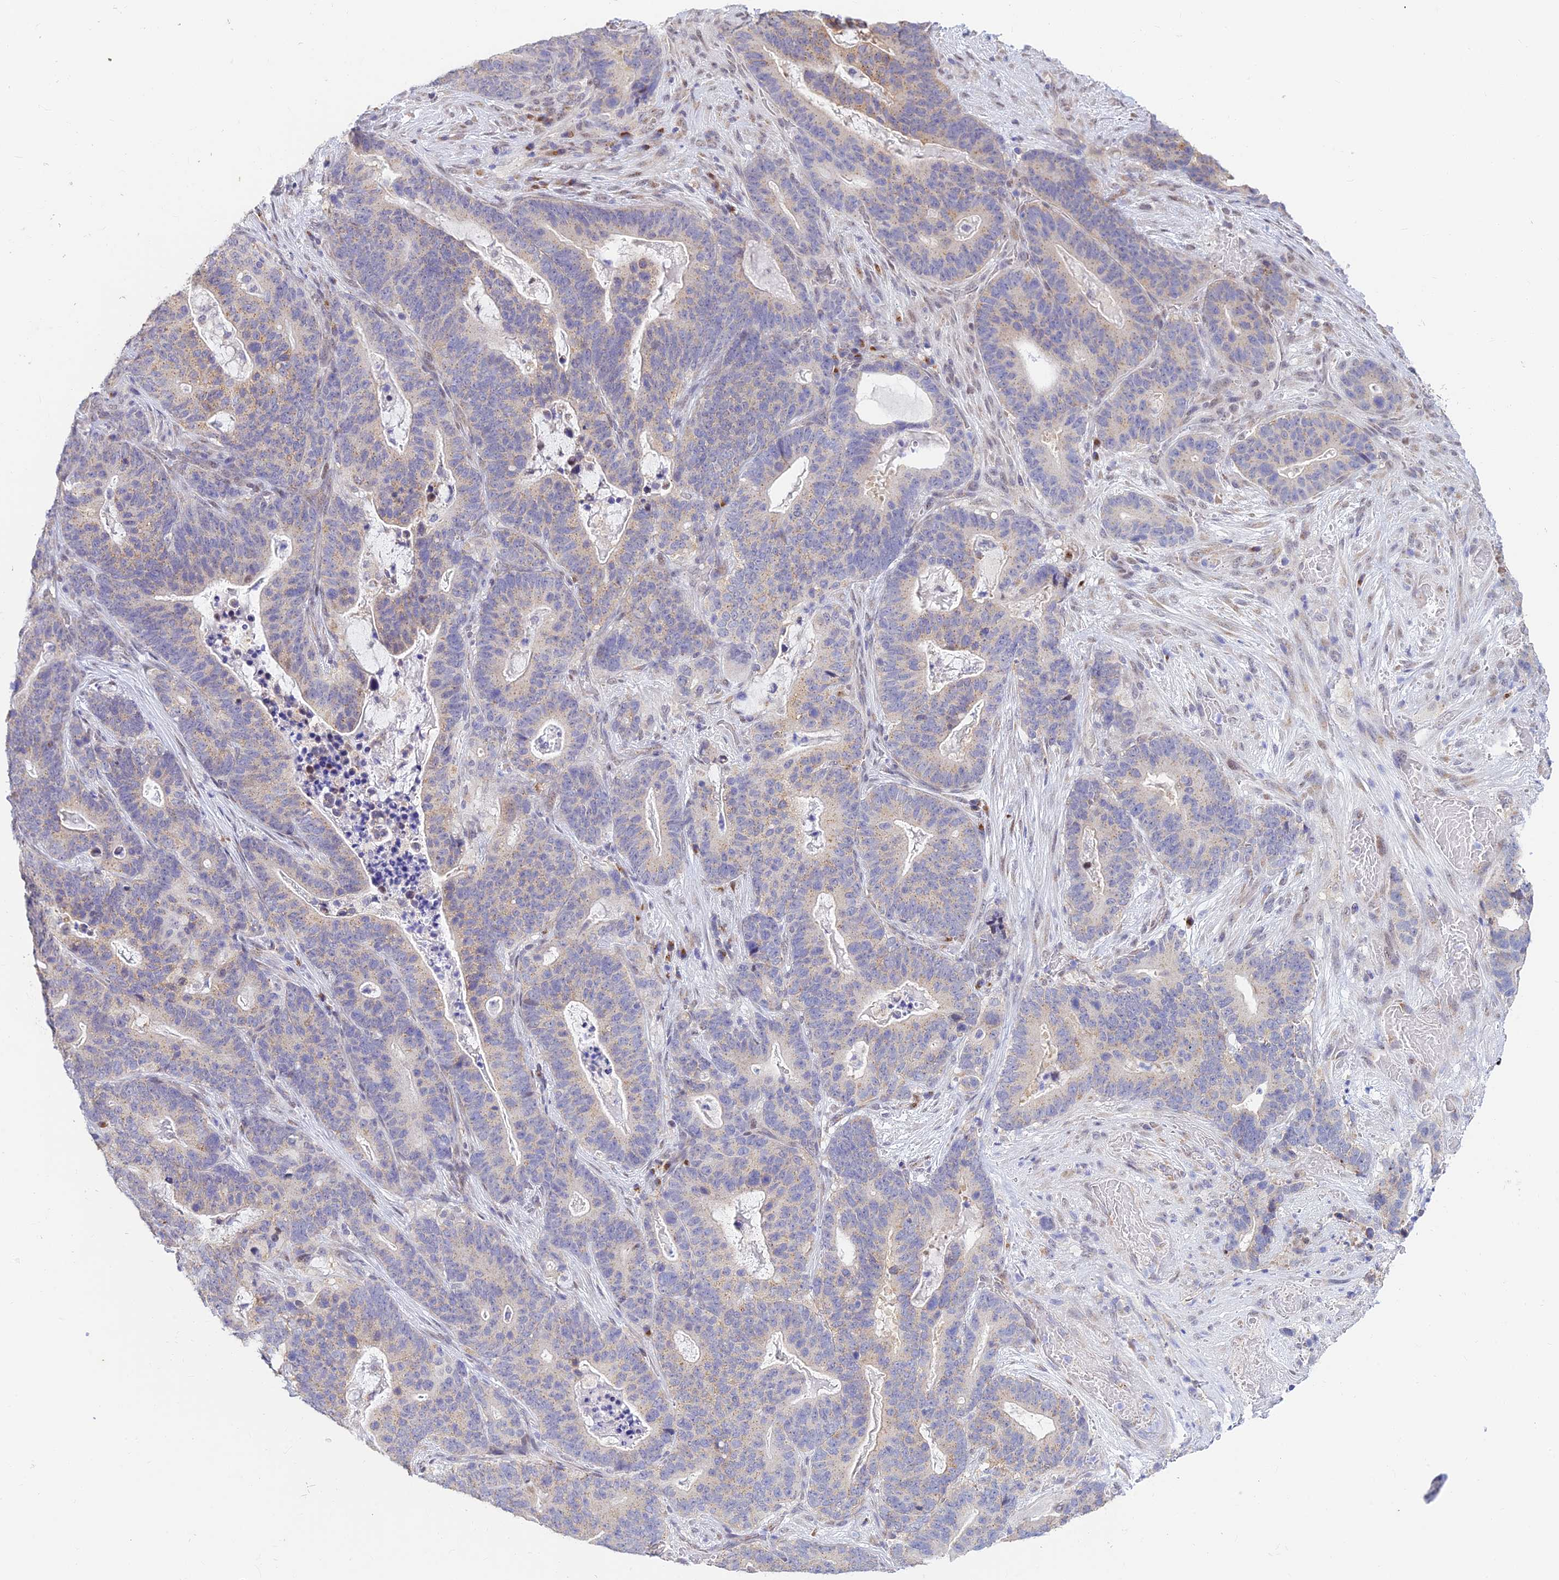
{"staining": {"intensity": "weak", "quantity": "<25%", "location": "cytoplasmic/membranous"}, "tissue": "stomach cancer", "cell_type": "Tumor cells", "image_type": "cancer", "snomed": [{"axis": "morphology", "description": "Normal tissue, NOS"}, {"axis": "morphology", "description": "Adenocarcinoma, NOS"}, {"axis": "topography", "description": "Stomach"}], "caption": "Tumor cells are negative for protein expression in human adenocarcinoma (stomach).", "gene": "INKA1", "patient": {"sex": "female", "age": 64}}